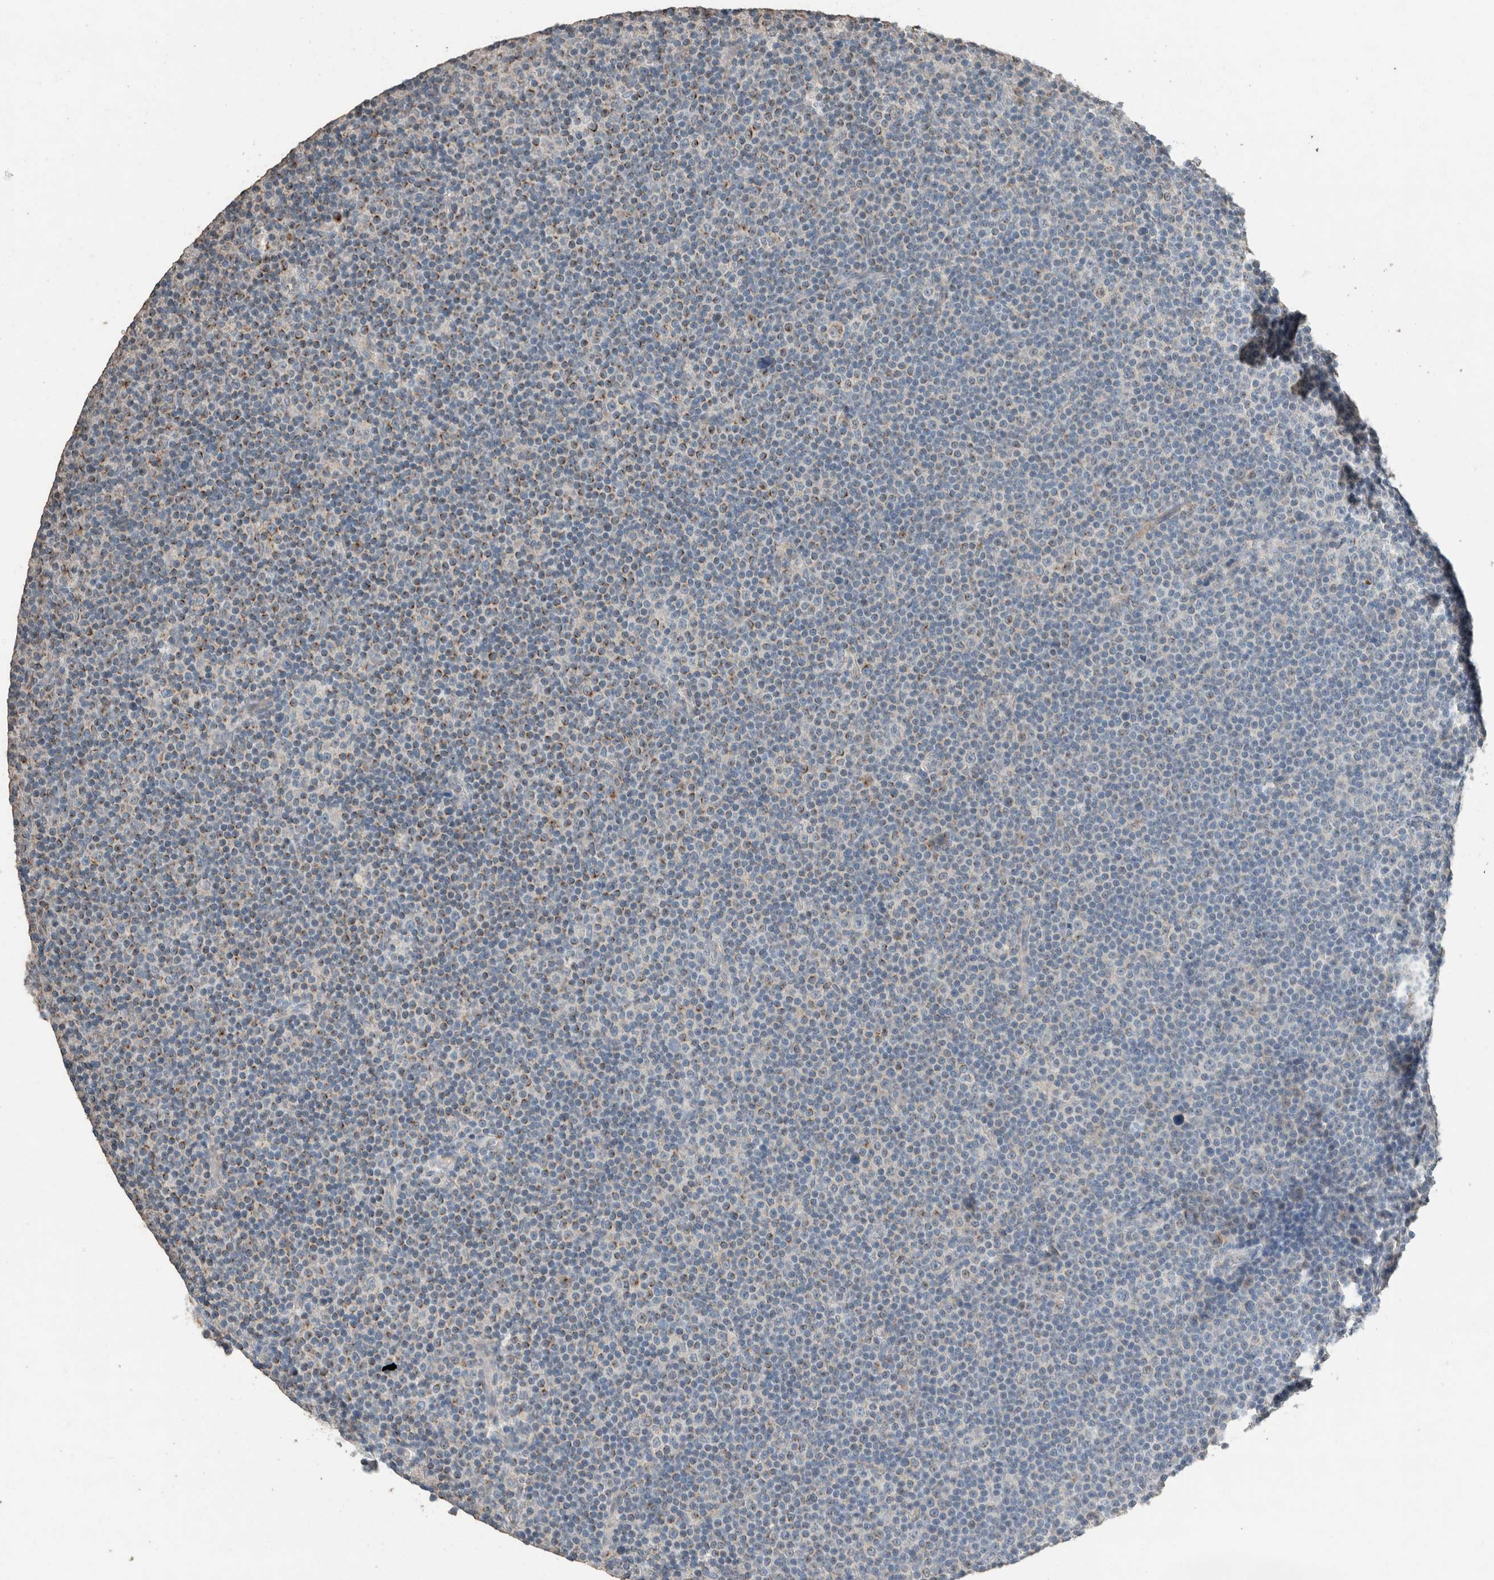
{"staining": {"intensity": "negative", "quantity": "none", "location": "none"}, "tissue": "lymphoma", "cell_type": "Tumor cells", "image_type": "cancer", "snomed": [{"axis": "morphology", "description": "Malignant lymphoma, non-Hodgkin's type, Low grade"}, {"axis": "topography", "description": "Lymph node"}], "caption": "Immunohistochemistry (IHC) image of lymphoma stained for a protein (brown), which demonstrates no positivity in tumor cells. The staining is performed using DAB (3,3'-diaminobenzidine) brown chromogen with nuclei counter-stained in using hematoxylin.", "gene": "ACVR2B", "patient": {"sex": "female", "age": 67}}